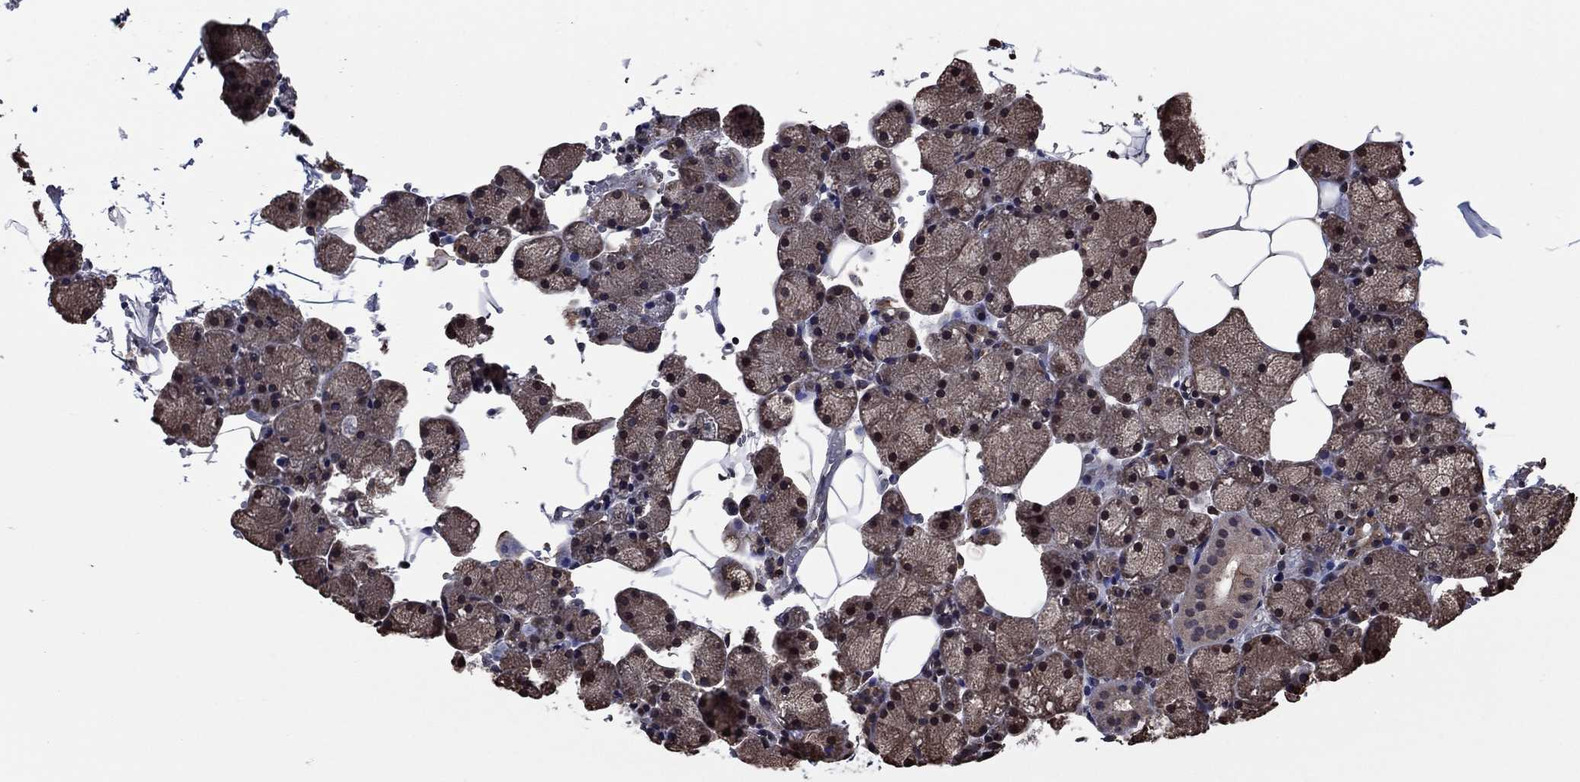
{"staining": {"intensity": "moderate", "quantity": ">75%", "location": "cytoplasmic/membranous"}, "tissue": "salivary gland", "cell_type": "Glandular cells", "image_type": "normal", "snomed": [{"axis": "morphology", "description": "Normal tissue, NOS"}, {"axis": "topography", "description": "Salivary gland"}], "caption": "Immunohistochemical staining of unremarkable human salivary gland displays medium levels of moderate cytoplasmic/membranous positivity in about >75% of glandular cells.", "gene": "YBX1", "patient": {"sex": "male", "age": 38}}